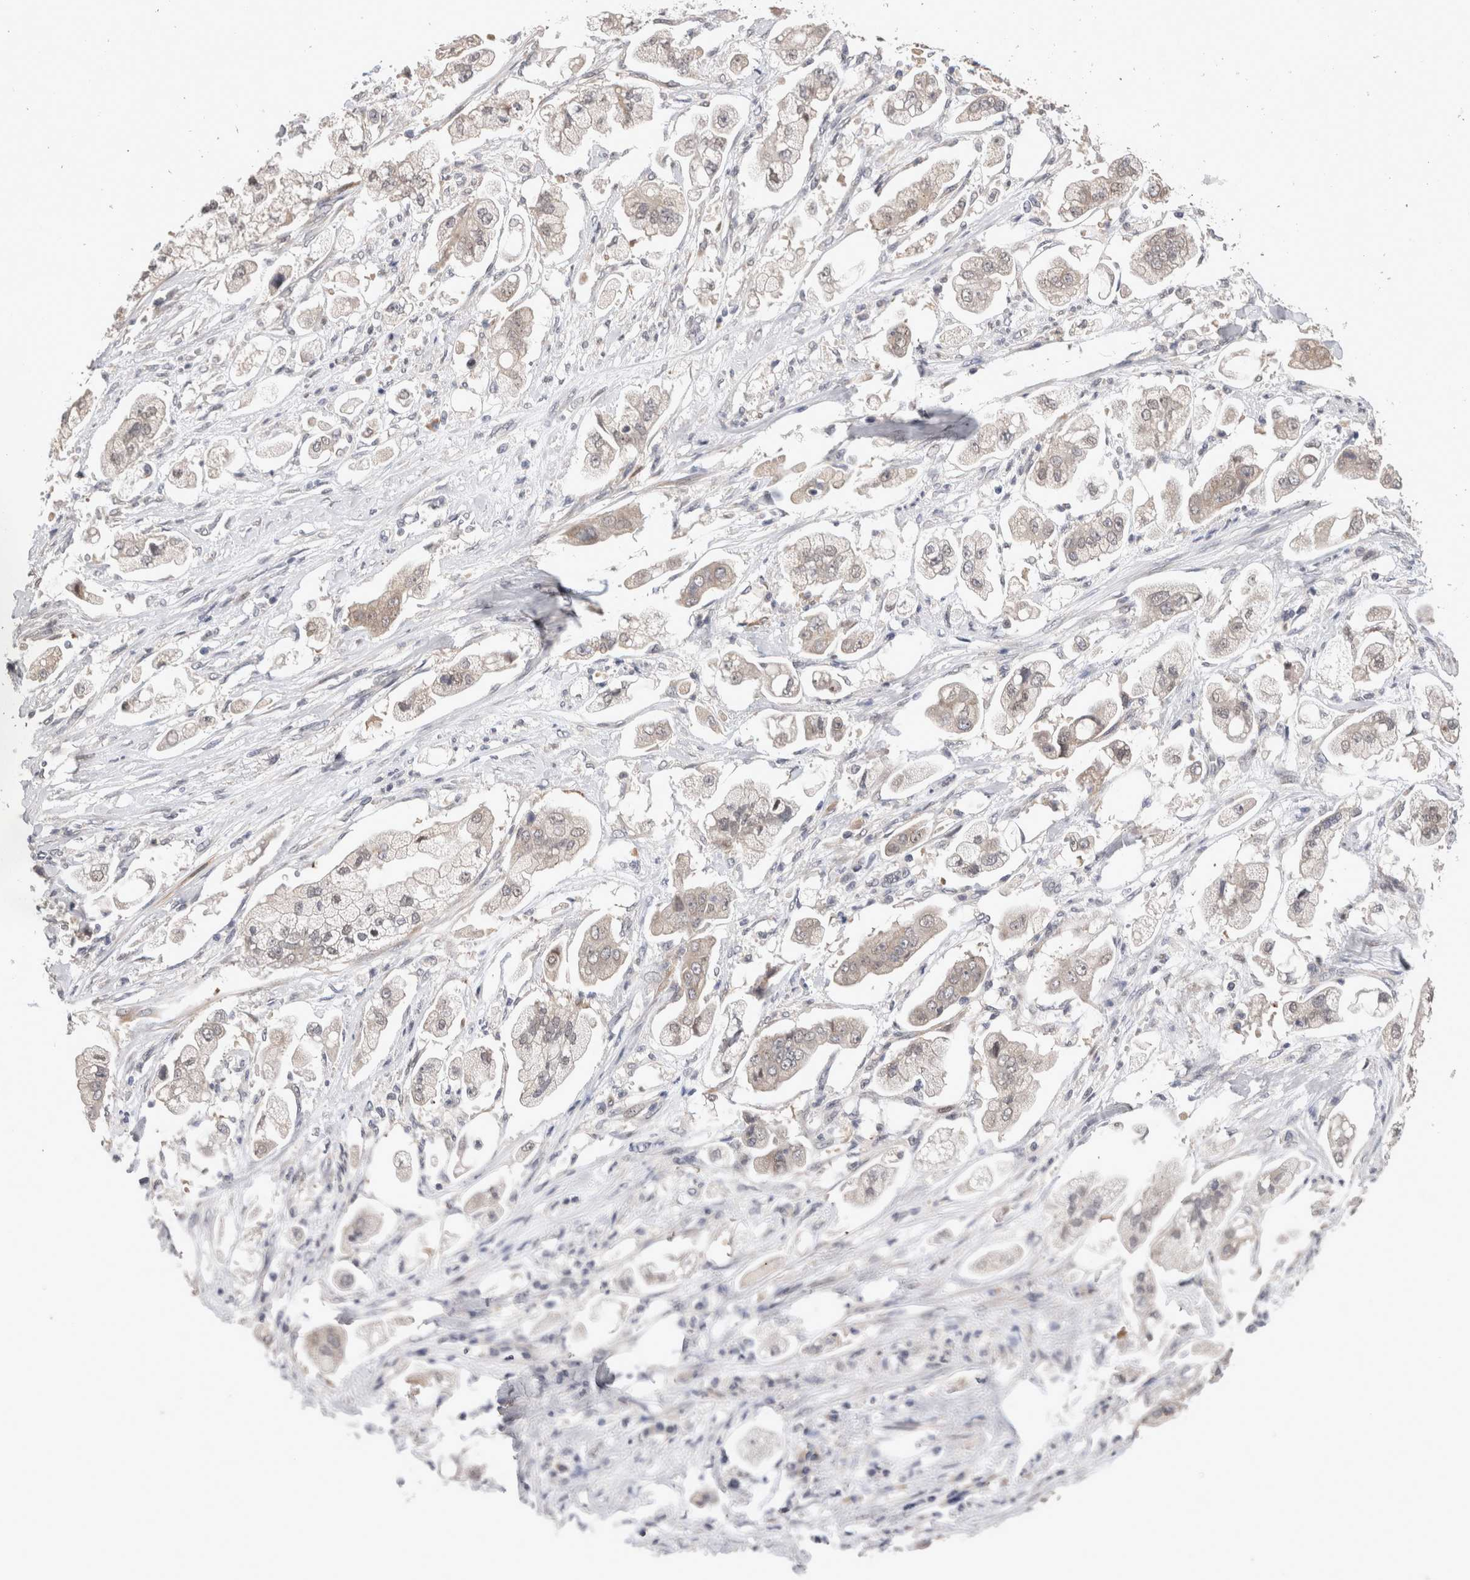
{"staining": {"intensity": "weak", "quantity": "<25%", "location": "cytoplasmic/membranous"}, "tissue": "stomach cancer", "cell_type": "Tumor cells", "image_type": "cancer", "snomed": [{"axis": "morphology", "description": "Adenocarcinoma, NOS"}, {"axis": "topography", "description": "Stomach"}], "caption": "High power microscopy photomicrograph of an IHC image of stomach adenocarcinoma, revealing no significant positivity in tumor cells.", "gene": "CRYBG1", "patient": {"sex": "male", "age": 62}}